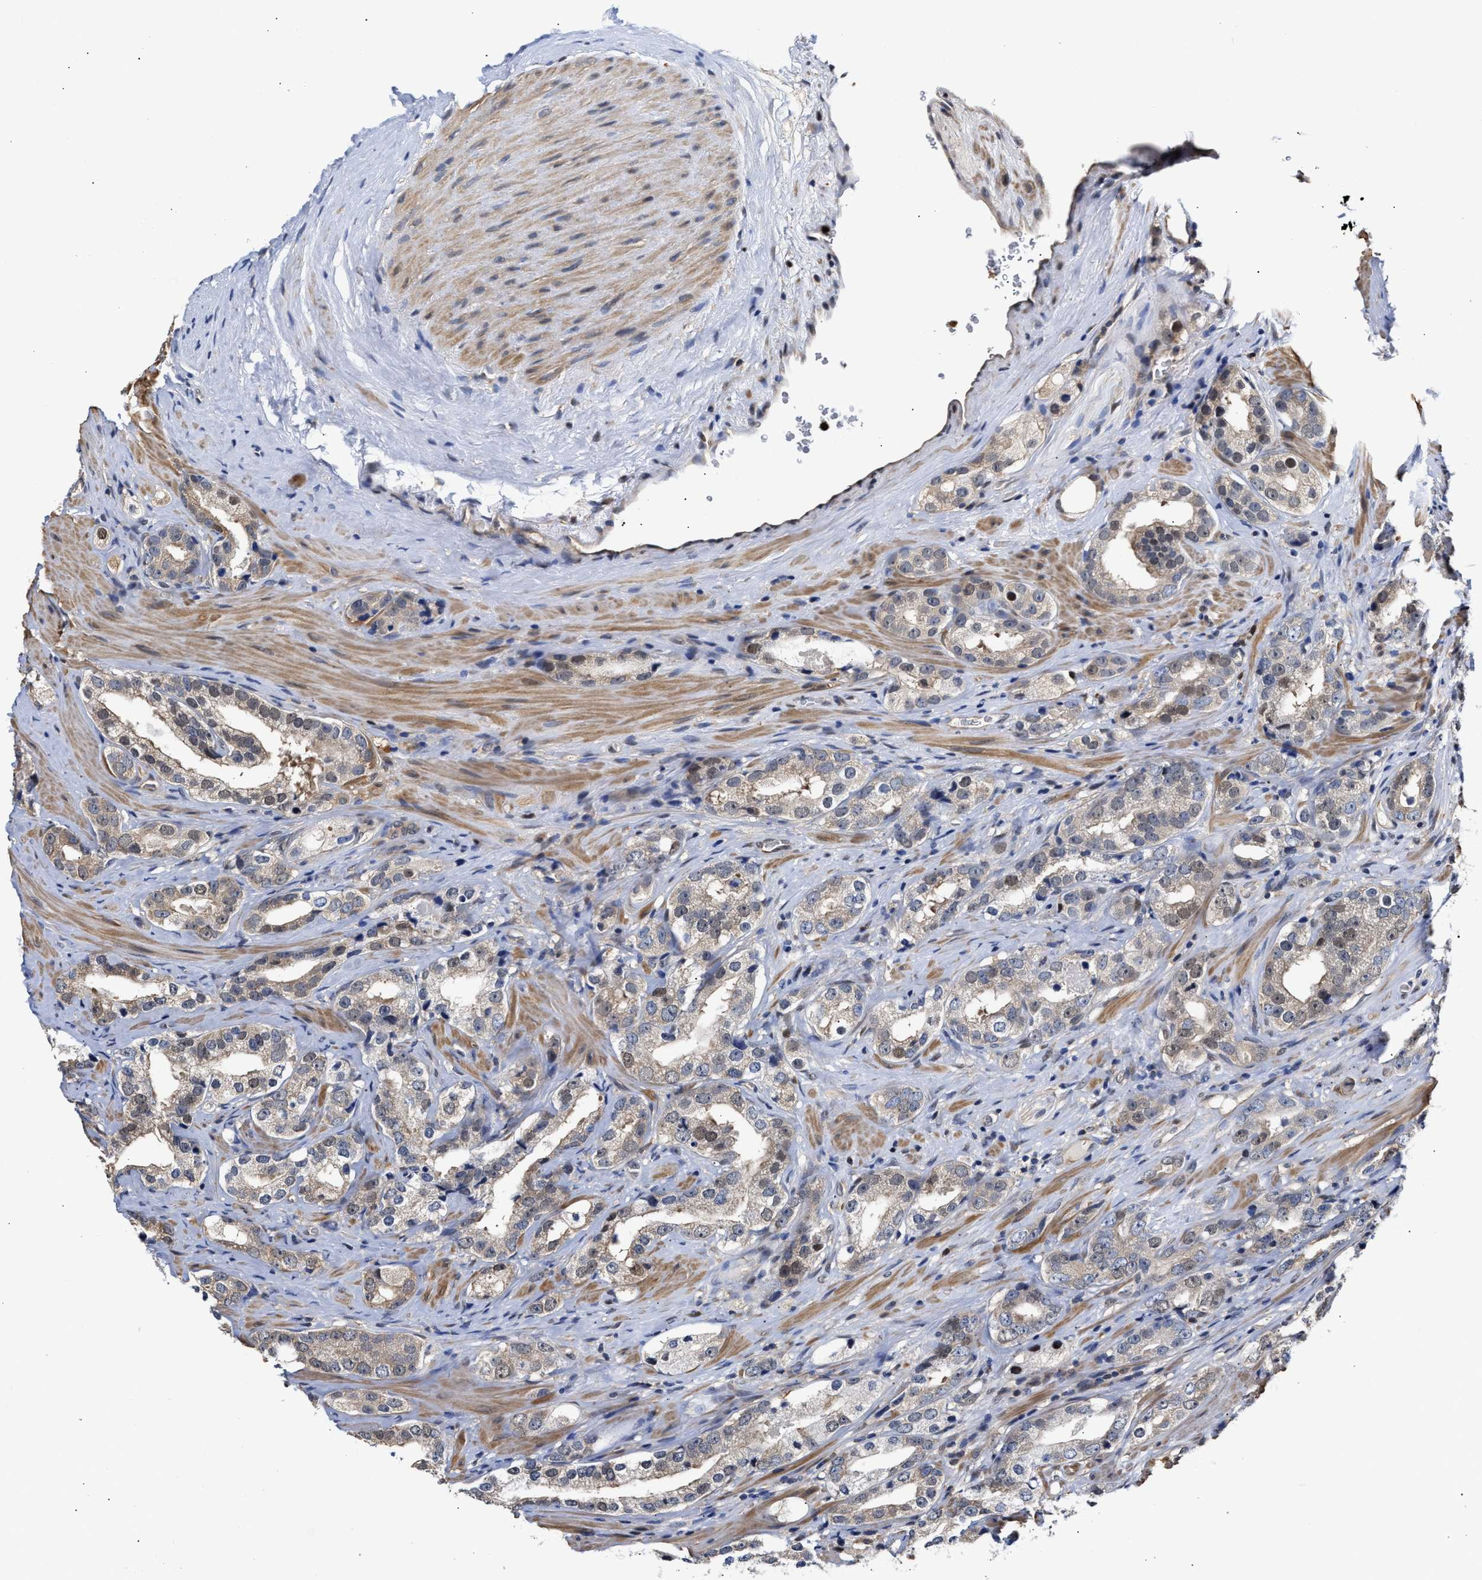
{"staining": {"intensity": "weak", "quantity": "<25%", "location": "cytoplasmic/membranous"}, "tissue": "prostate cancer", "cell_type": "Tumor cells", "image_type": "cancer", "snomed": [{"axis": "morphology", "description": "Adenocarcinoma, High grade"}, {"axis": "topography", "description": "Prostate"}], "caption": "Immunohistochemistry (IHC) image of neoplastic tissue: human prostate adenocarcinoma (high-grade) stained with DAB exhibits no significant protein positivity in tumor cells. Brightfield microscopy of IHC stained with DAB (3,3'-diaminobenzidine) (brown) and hematoxylin (blue), captured at high magnification.", "gene": "KLHDC1", "patient": {"sex": "male", "age": 63}}